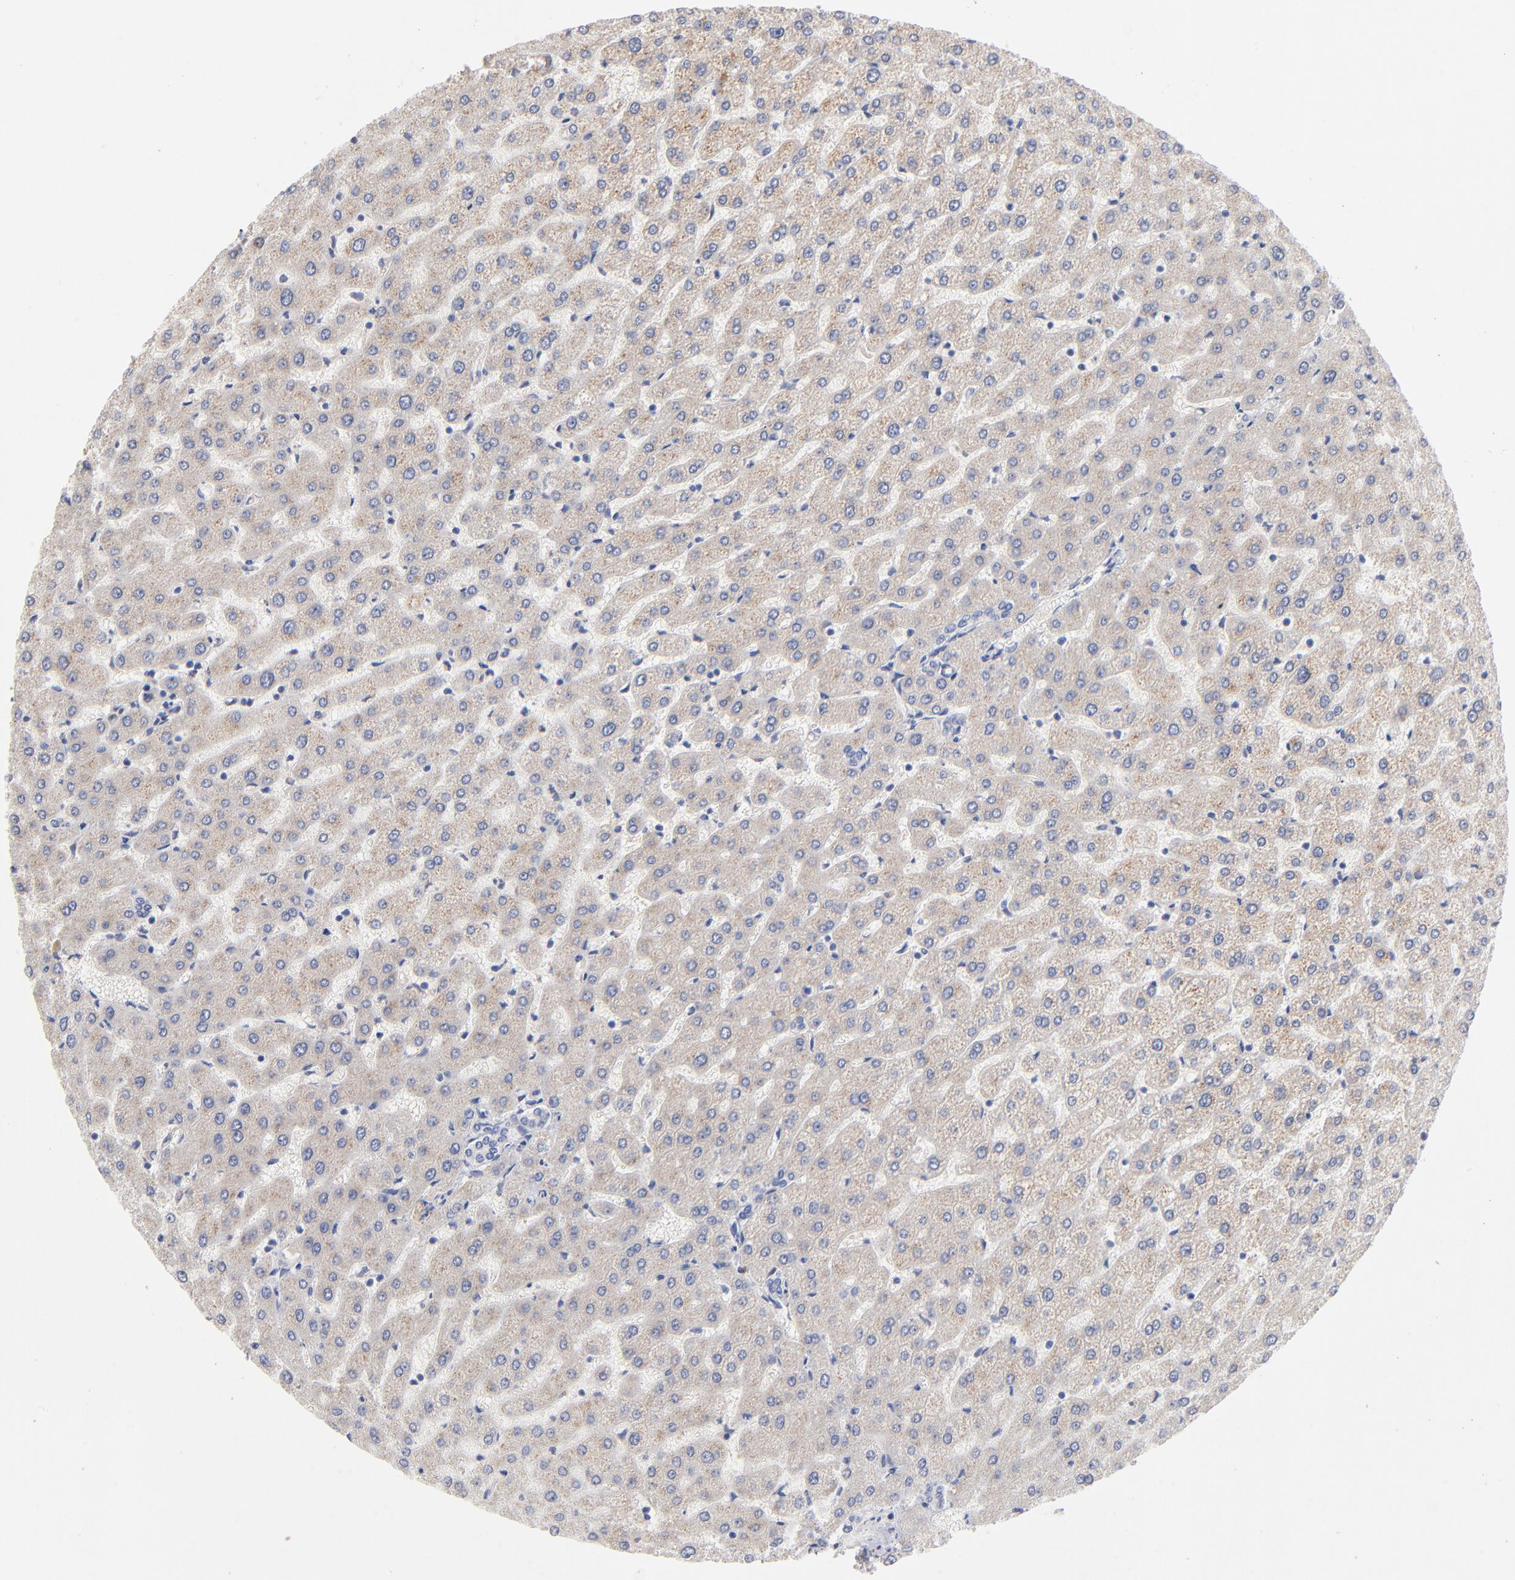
{"staining": {"intensity": "negative", "quantity": "none", "location": "none"}, "tissue": "liver", "cell_type": "Cholangiocytes", "image_type": "normal", "snomed": [{"axis": "morphology", "description": "Normal tissue, NOS"}, {"axis": "morphology", "description": "Fibrosis, NOS"}, {"axis": "topography", "description": "Liver"}], "caption": "This is an immunohistochemistry micrograph of unremarkable human liver. There is no positivity in cholangiocytes.", "gene": "F12", "patient": {"sex": "female", "age": 29}}